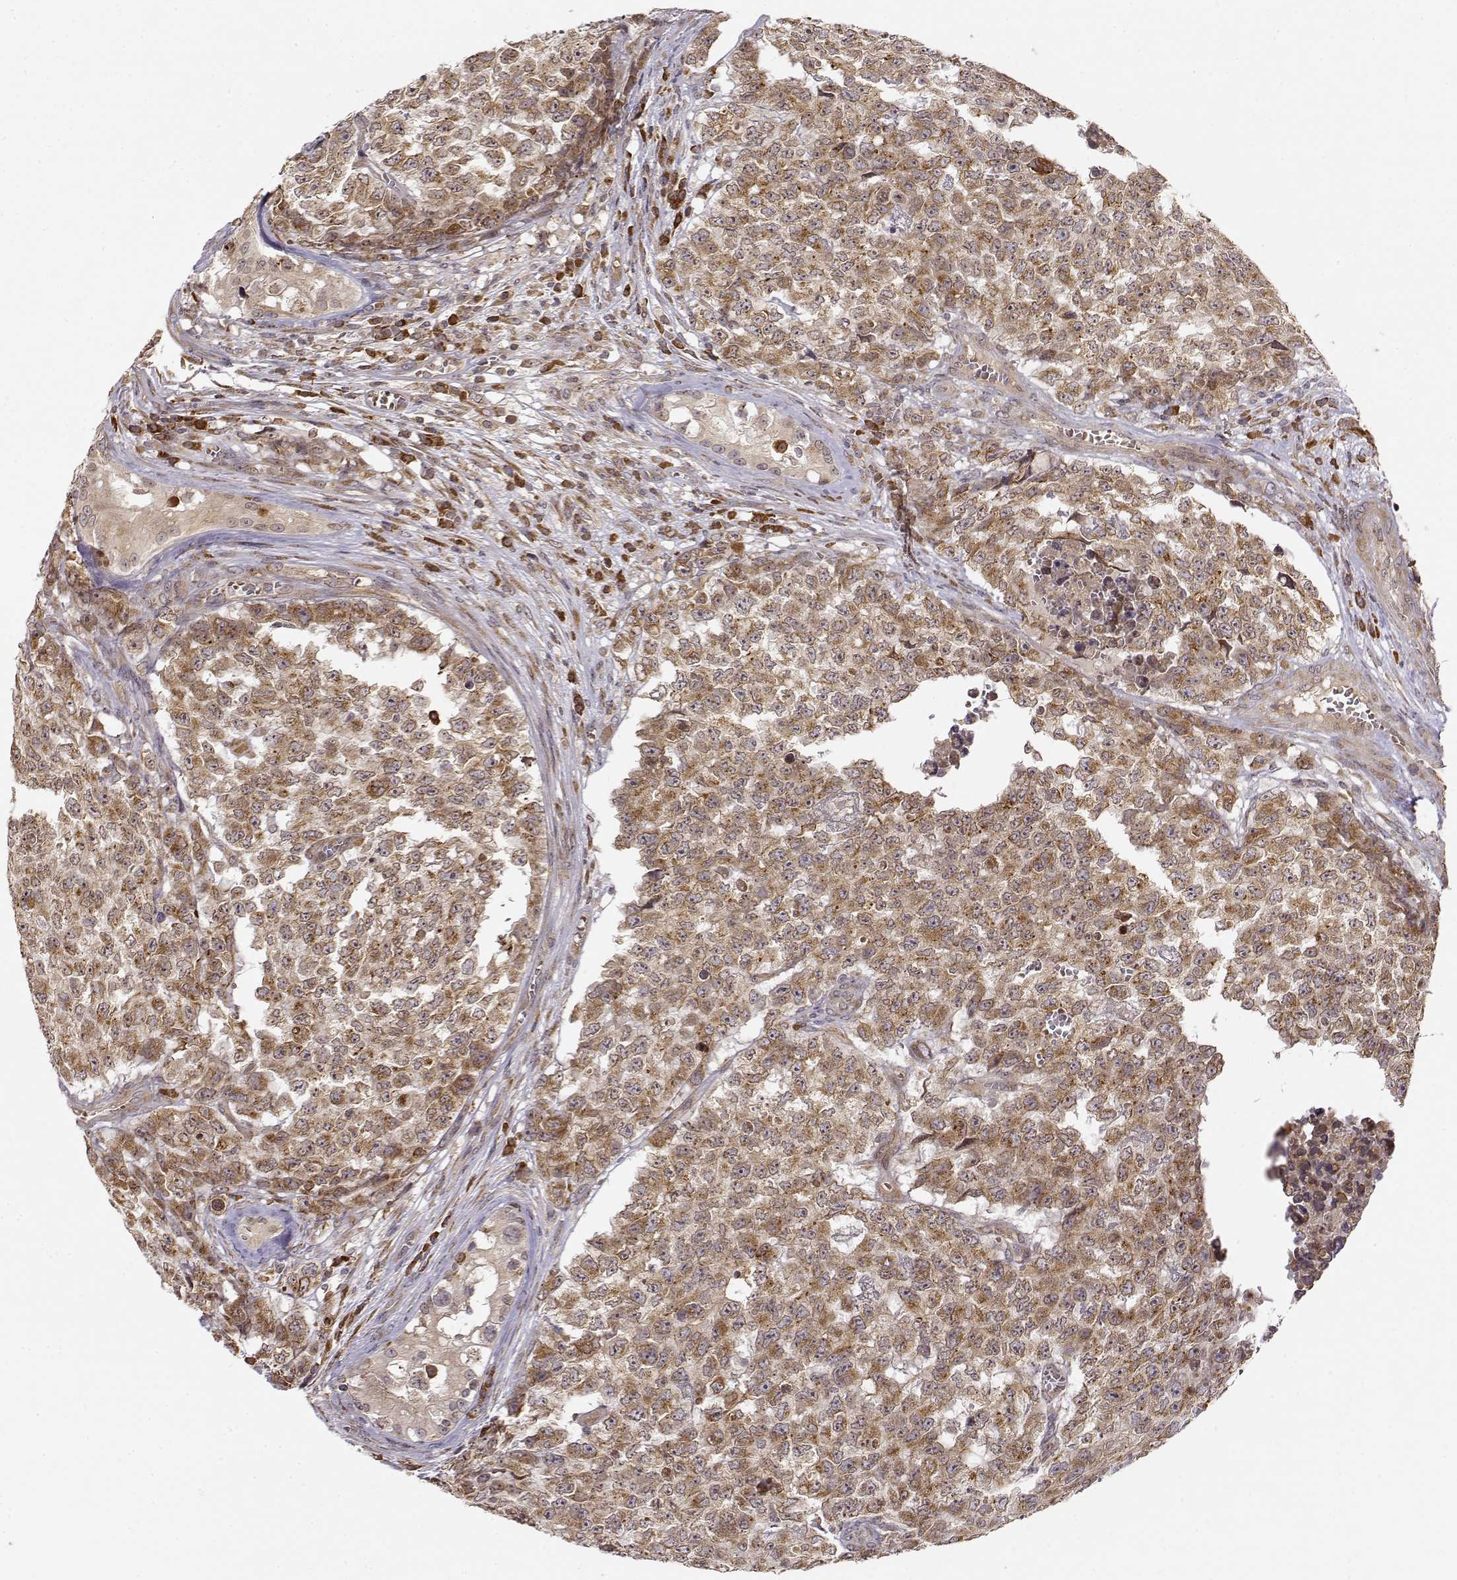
{"staining": {"intensity": "moderate", "quantity": ">75%", "location": "cytoplasmic/membranous"}, "tissue": "testis cancer", "cell_type": "Tumor cells", "image_type": "cancer", "snomed": [{"axis": "morphology", "description": "Carcinoma, Embryonal, NOS"}, {"axis": "topography", "description": "Testis"}], "caption": "High-magnification brightfield microscopy of embryonal carcinoma (testis) stained with DAB (brown) and counterstained with hematoxylin (blue). tumor cells exhibit moderate cytoplasmic/membranous expression is identified in about>75% of cells.", "gene": "ERGIC2", "patient": {"sex": "male", "age": 23}}